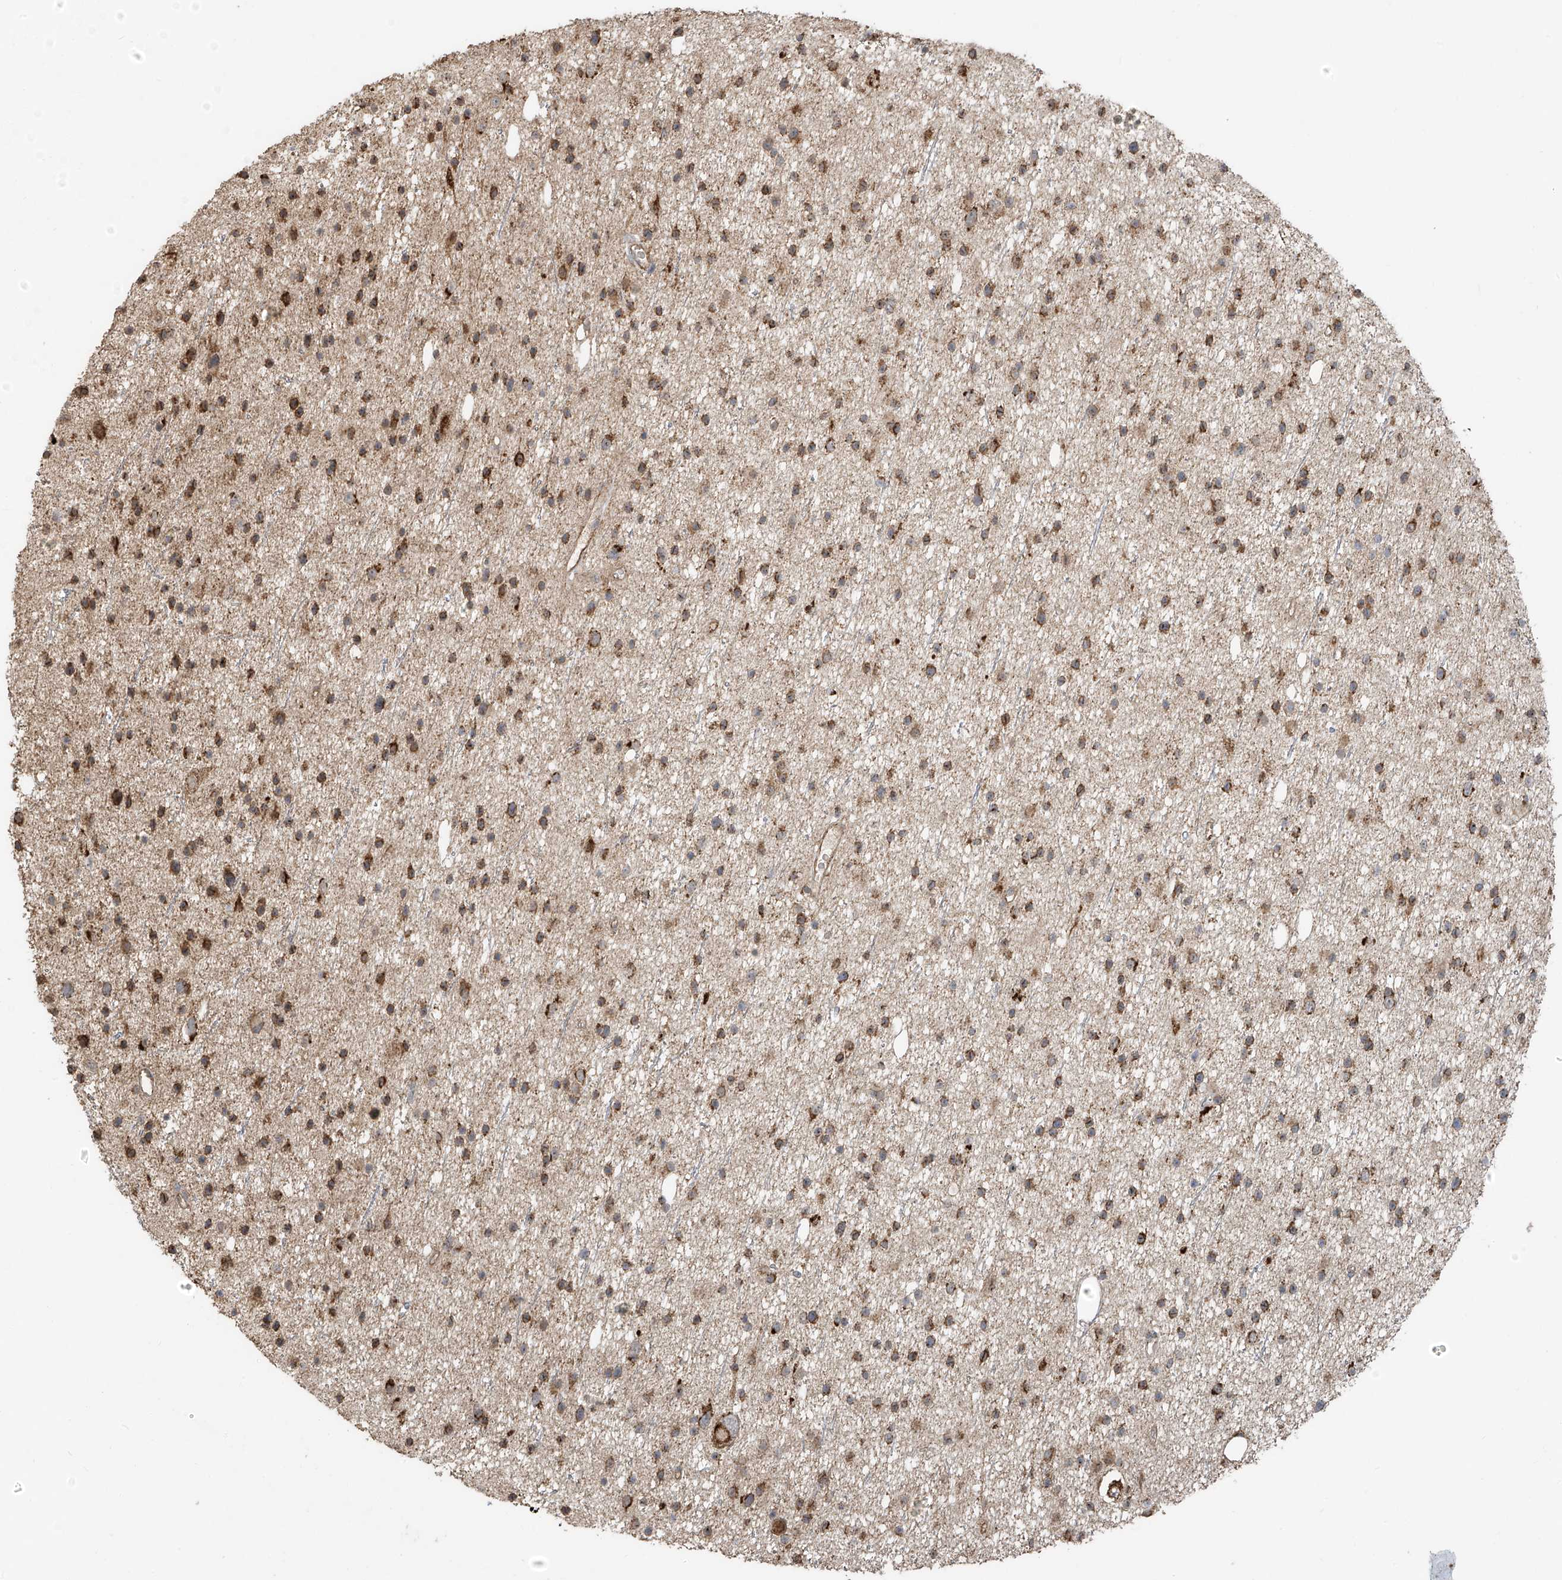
{"staining": {"intensity": "moderate", "quantity": ">75%", "location": "cytoplasmic/membranous"}, "tissue": "glioma", "cell_type": "Tumor cells", "image_type": "cancer", "snomed": [{"axis": "morphology", "description": "Glioma, malignant, Low grade"}, {"axis": "topography", "description": "Cerebral cortex"}], "caption": "DAB (3,3'-diaminobenzidine) immunohistochemical staining of glioma shows moderate cytoplasmic/membranous protein expression in approximately >75% of tumor cells.", "gene": "UQCC1", "patient": {"sex": "female", "age": 39}}